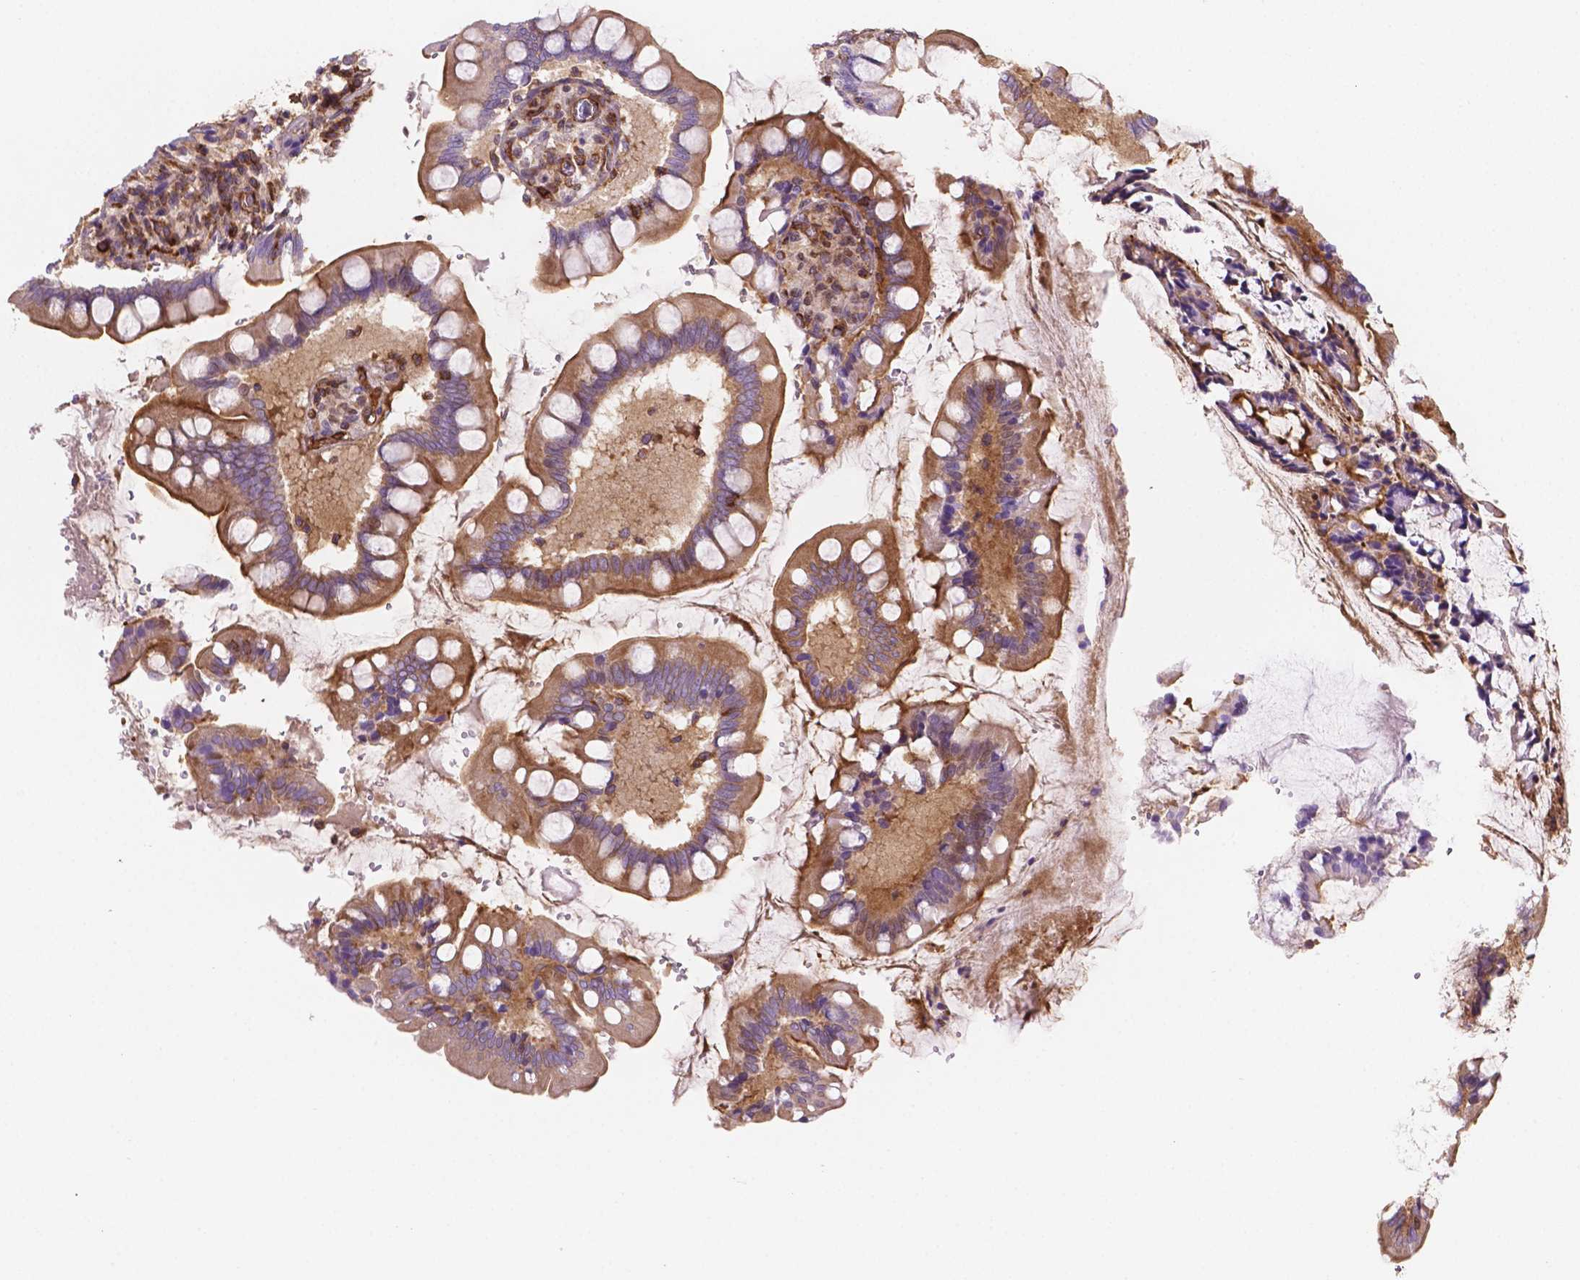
{"staining": {"intensity": "strong", "quantity": "<25%", "location": "cytoplasmic/membranous,nuclear"}, "tissue": "small intestine", "cell_type": "Glandular cells", "image_type": "normal", "snomed": [{"axis": "morphology", "description": "Normal tissue, NOS"}, {"axis": "topography", "description": "Small intestine"}], "caption": "Protein staining of unremarkable small intestine reveals strong cytoplasmic/membranous,nuclear staining in about <25% of glandular cells.", "gene": "DCN", "patient": {"sex": "female", "age": 56}}